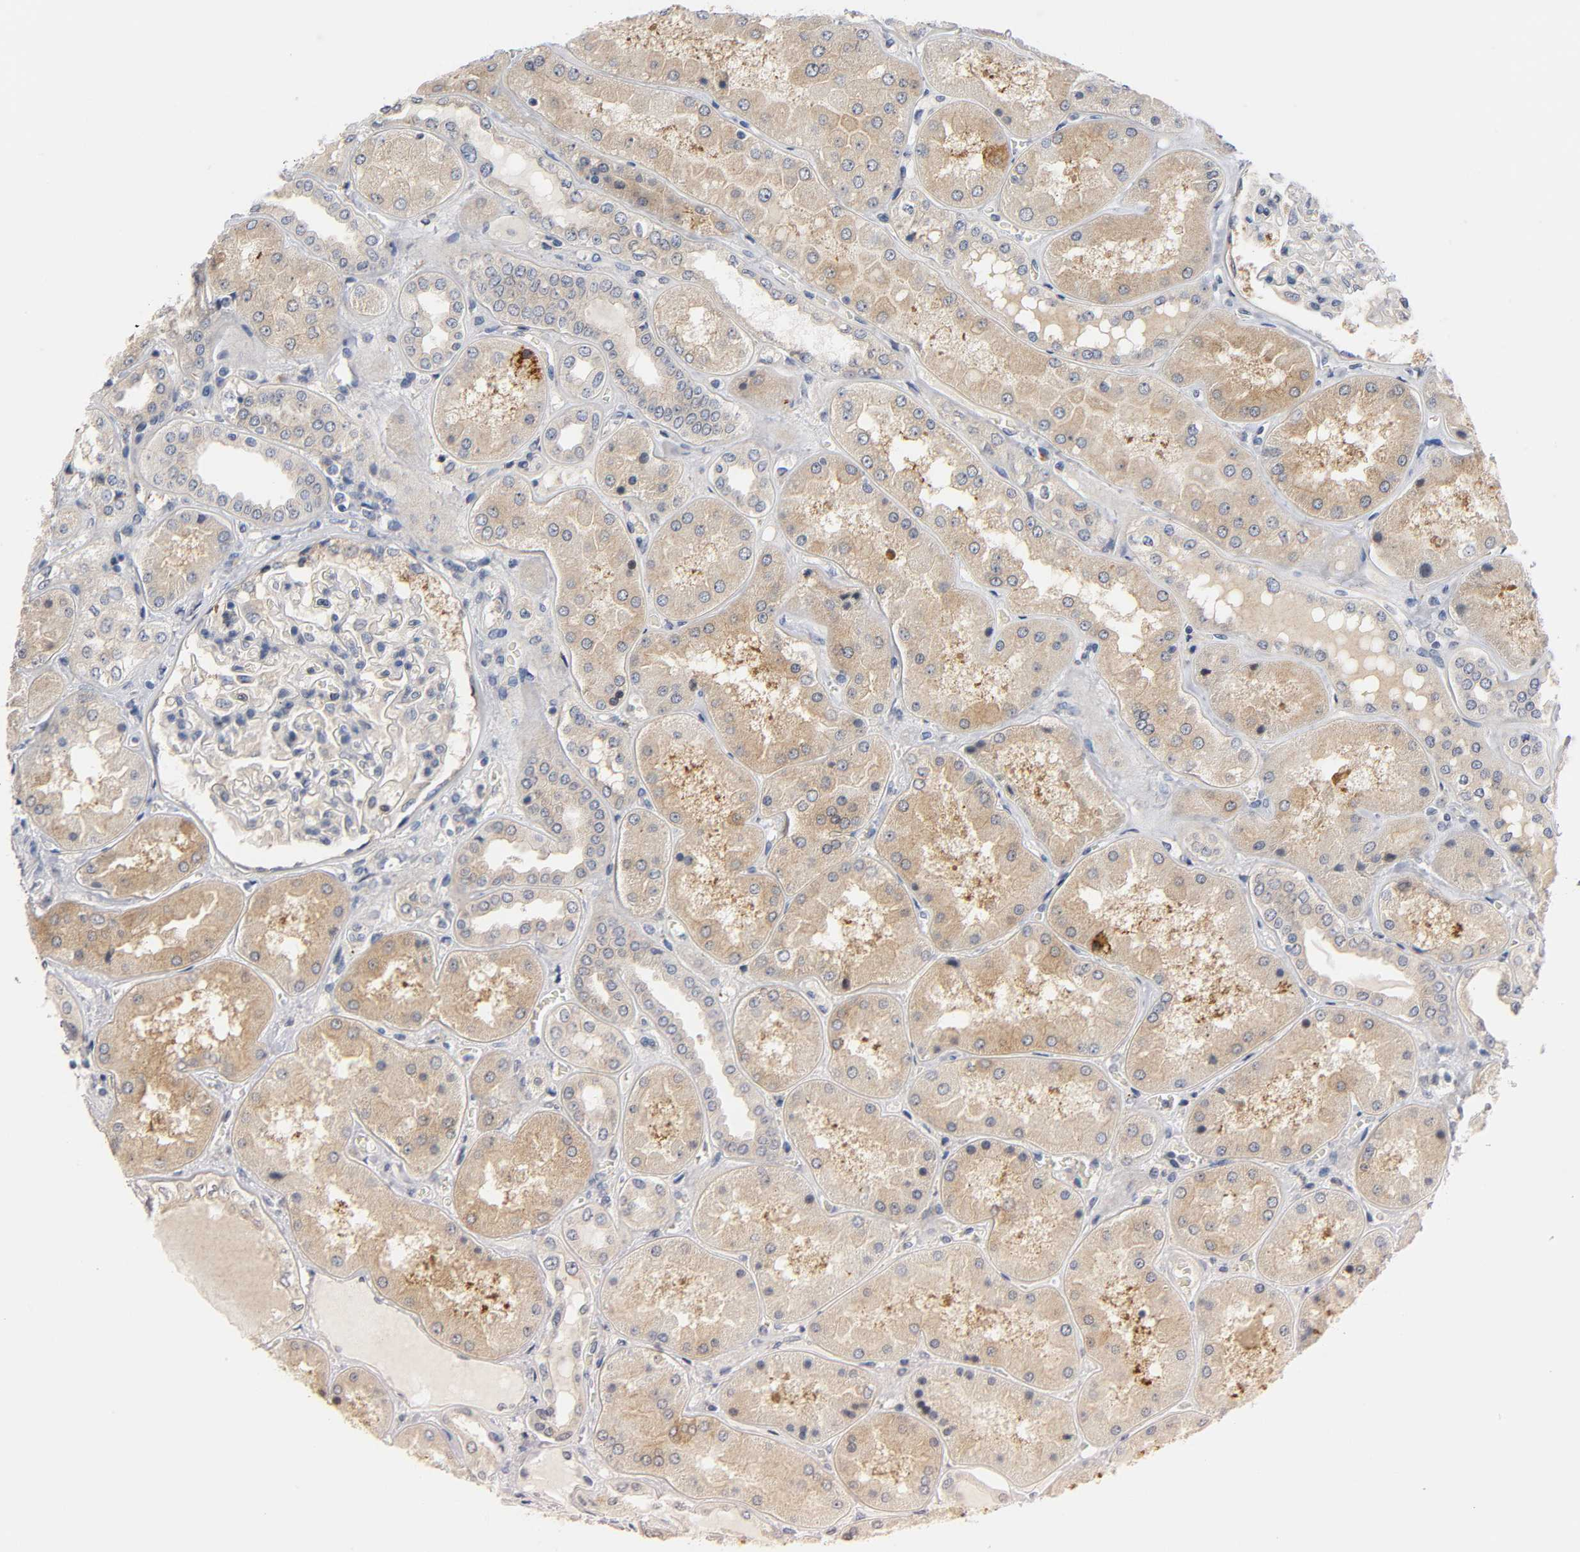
{"staining": {"intensity": "weak", "quantity": "25%-75%", "location": "cytoplasmic/membranous"}, "tissue": "kidney", "cell_type": "Cells in glomeruli", "image_type": "normal", "snomed": [{"axis": "morphology", "description": "Normal tissue, NOS"}, {"axis": "topography", "description": "Kidney"}], "caption": "This image shows immunohistochemistry (IHC) staining of unremarkable human kidney, with low weak cytoplasmic/membranous staining in about 25%-75% of cells in glomeruli.", "gene": "HDAC6", "patient": {"sex": "female", "age": 56}}